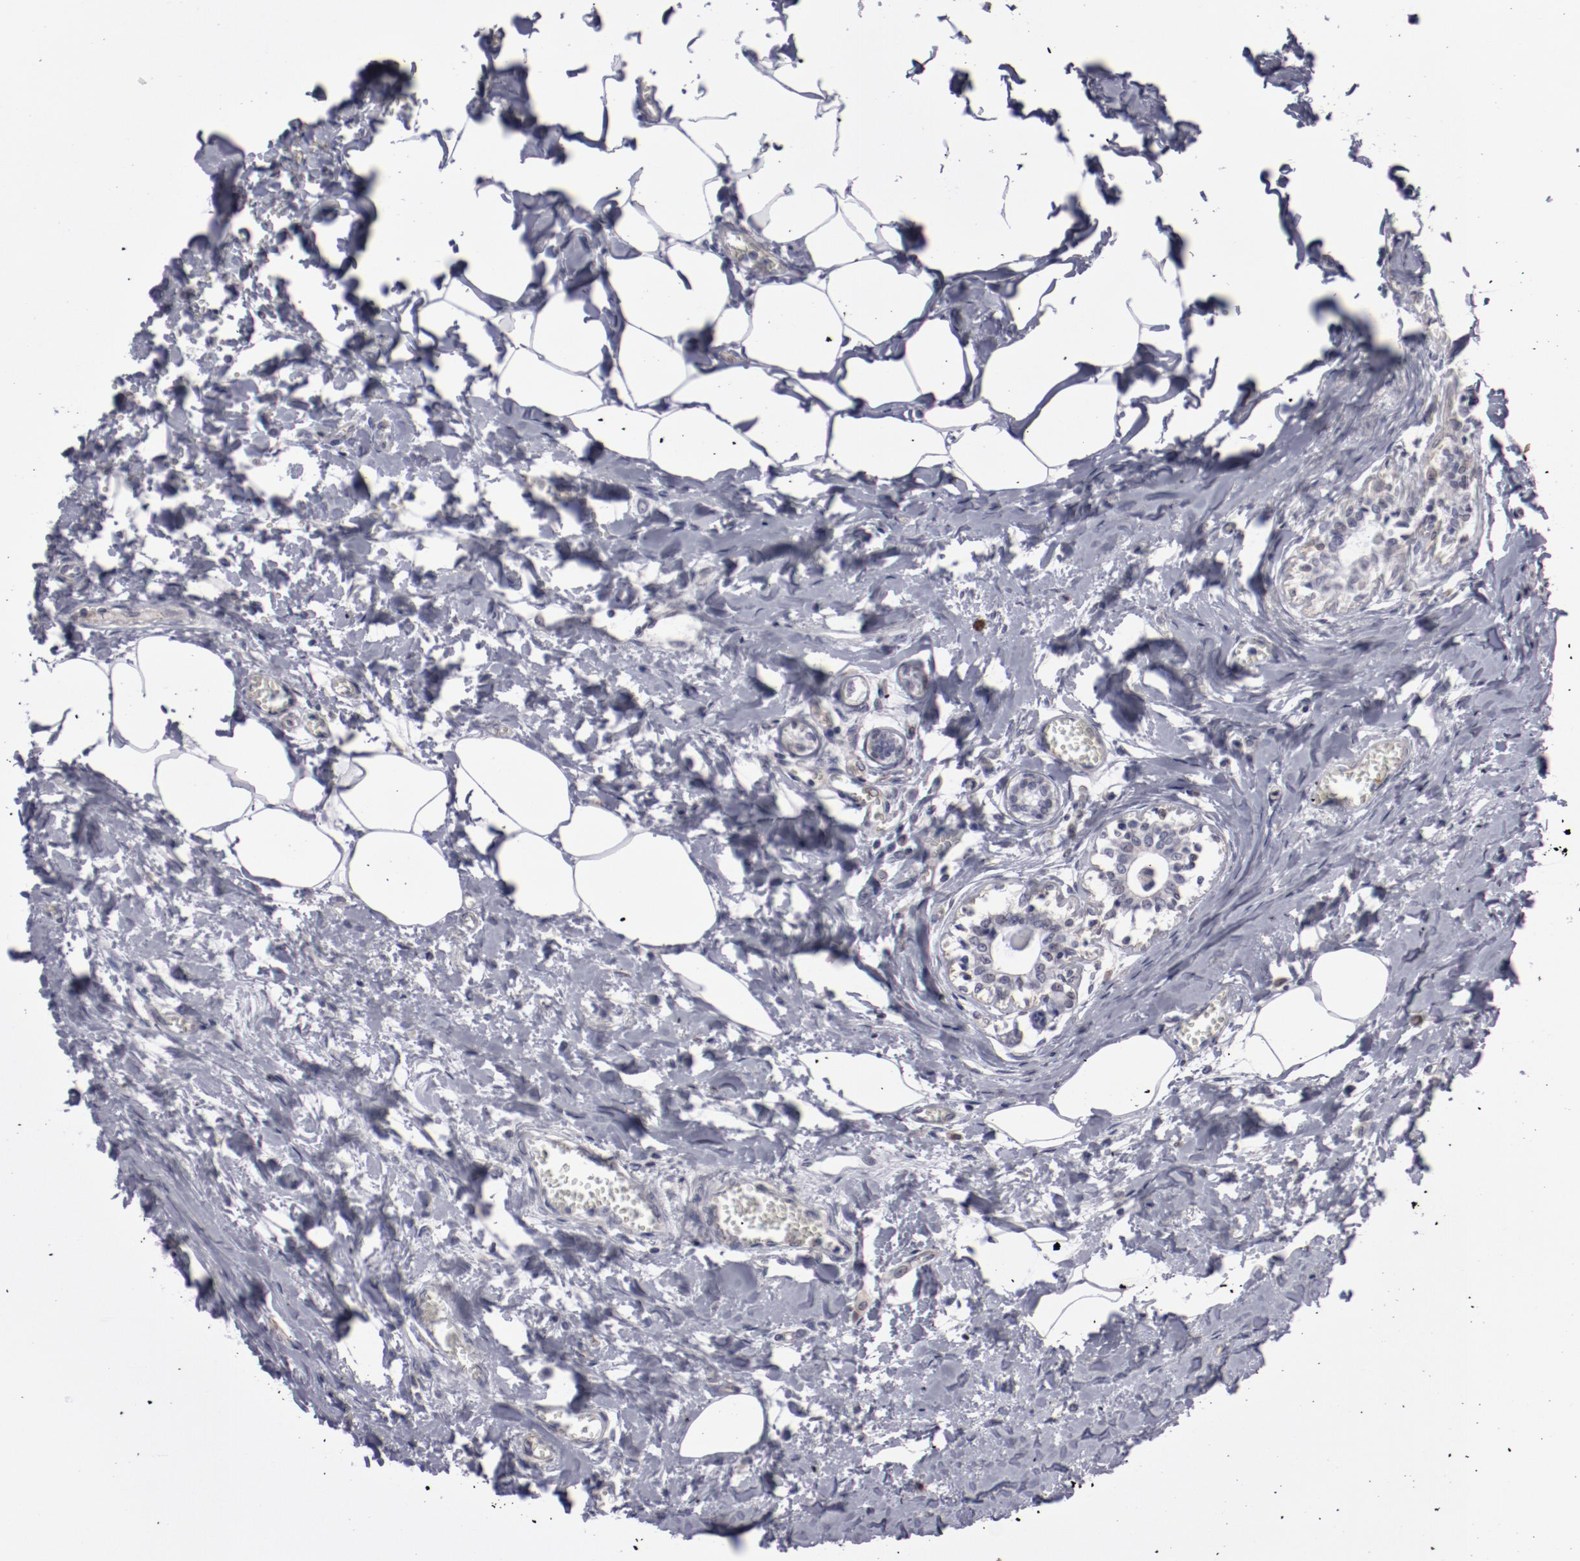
{"staining": {"intensity": "negative", "quantity": "none", "location": "none"}, "tissue": "breast cancer", "cell_type": "Tumor cells", "image_type": "cancer", "snomed": [{"axis": "morphology", "description": "Lobular carcinoma"}, {"axis": "topography", "description": "Breast"}], "caption": "High power microscopy histopathology image of an immunohistochemistry (IHC) image of breast cancer, revealing no significant staining in tumor cells. The staining is performed using DAB brown chromogen with nuclei counter-stained in using hematoxylin.", "gene": "LEF1", "patient": {"sex": "female", "age": 51}}